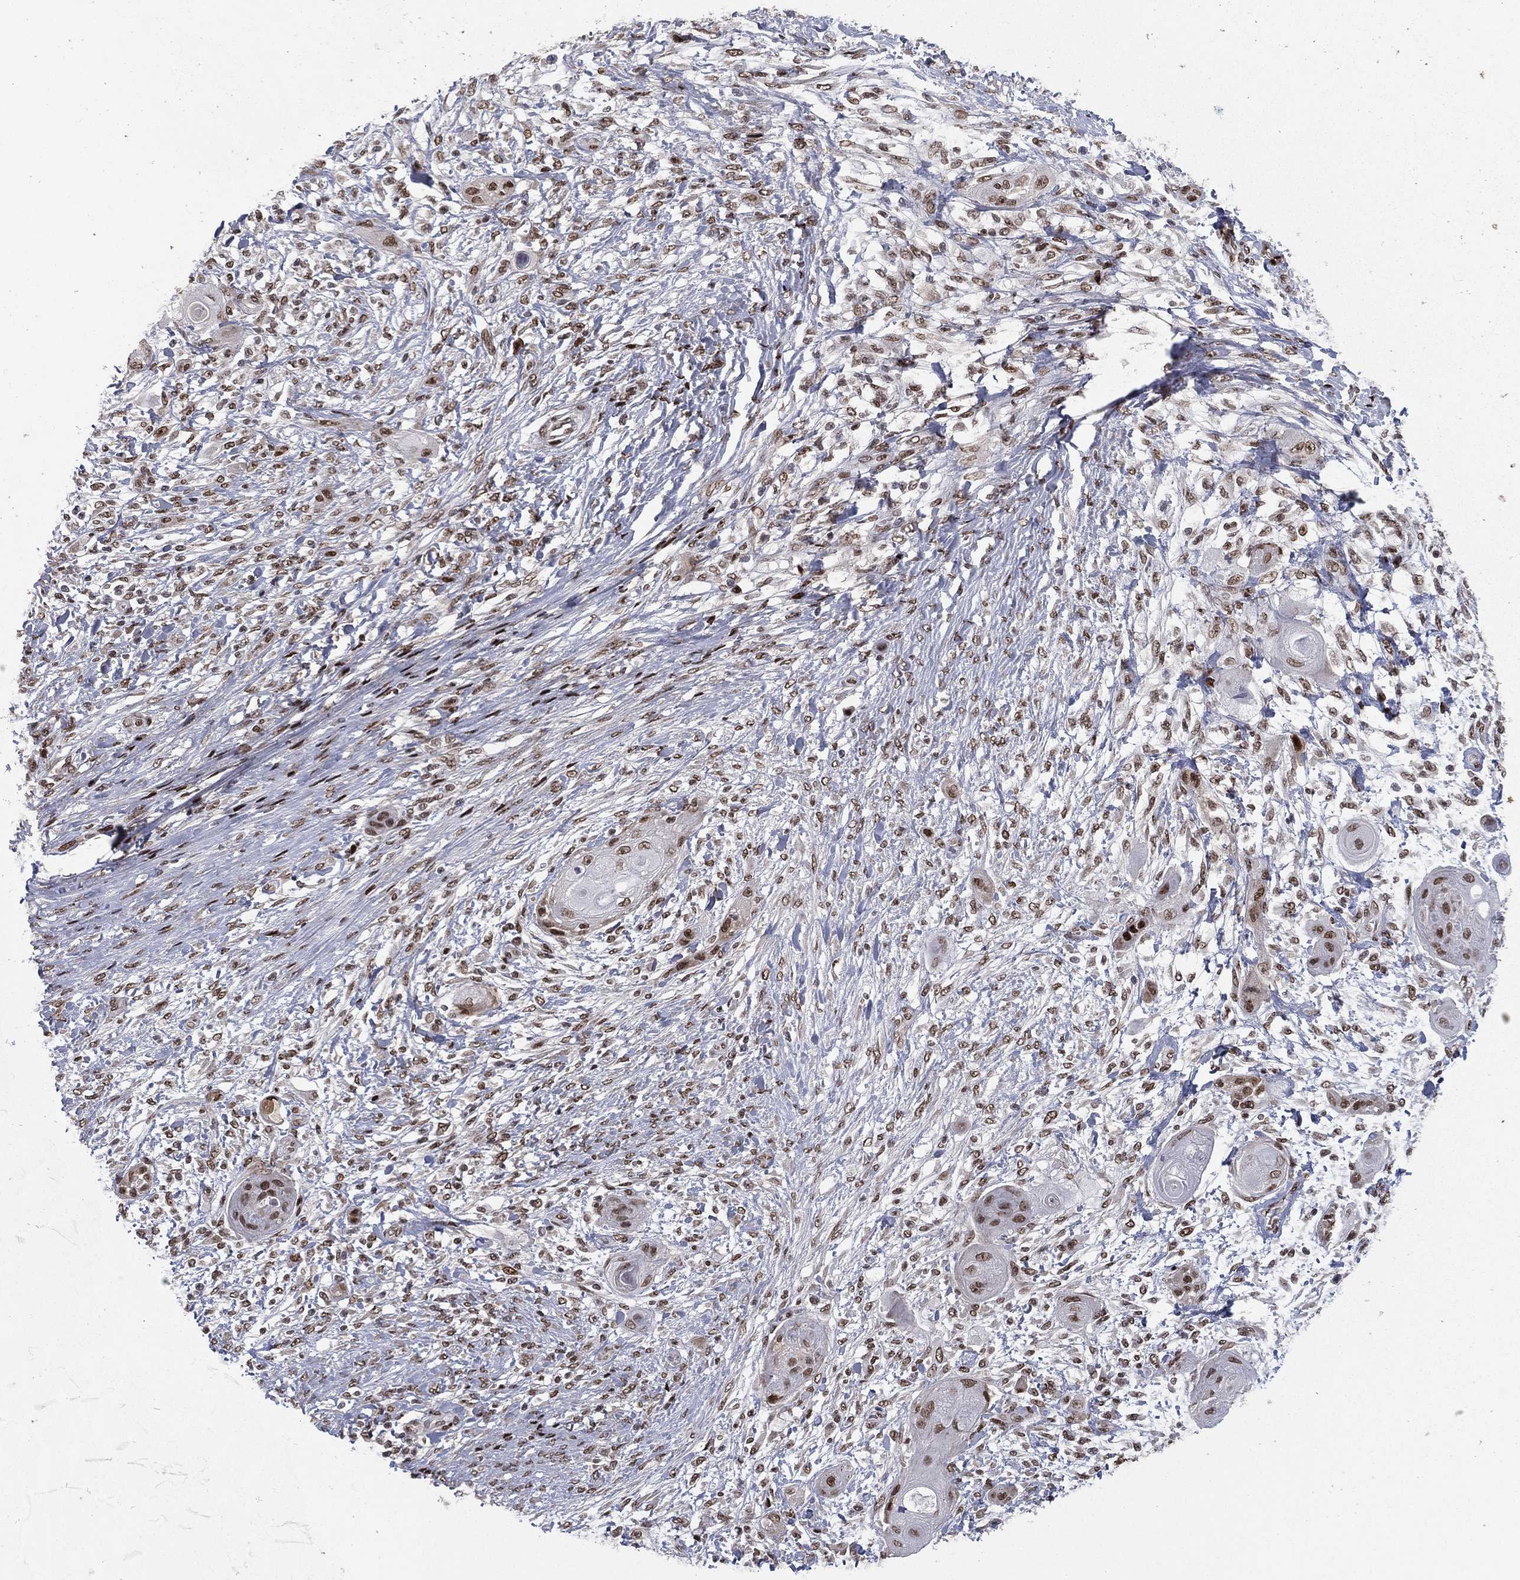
{"staining": {"intensity": "strong", "quantity": "25%-75%", "location": "nuclear"}, "tissue": "skin cancer", "cell_type": "Tumor cells", "image_type": "cancer", "snomed": [{"axis": "morphology", "description": "Squamous cell carcinoma, NOS"}, {"axis": "topography", "description": "Skin"}], "caption": "An image of skin squamous cell carcinoma stained for a protein reveals strong nuclear brown staining in tumor cells.", "gene": "RTF1", "patient": {"sex": "male", "age": 62}}